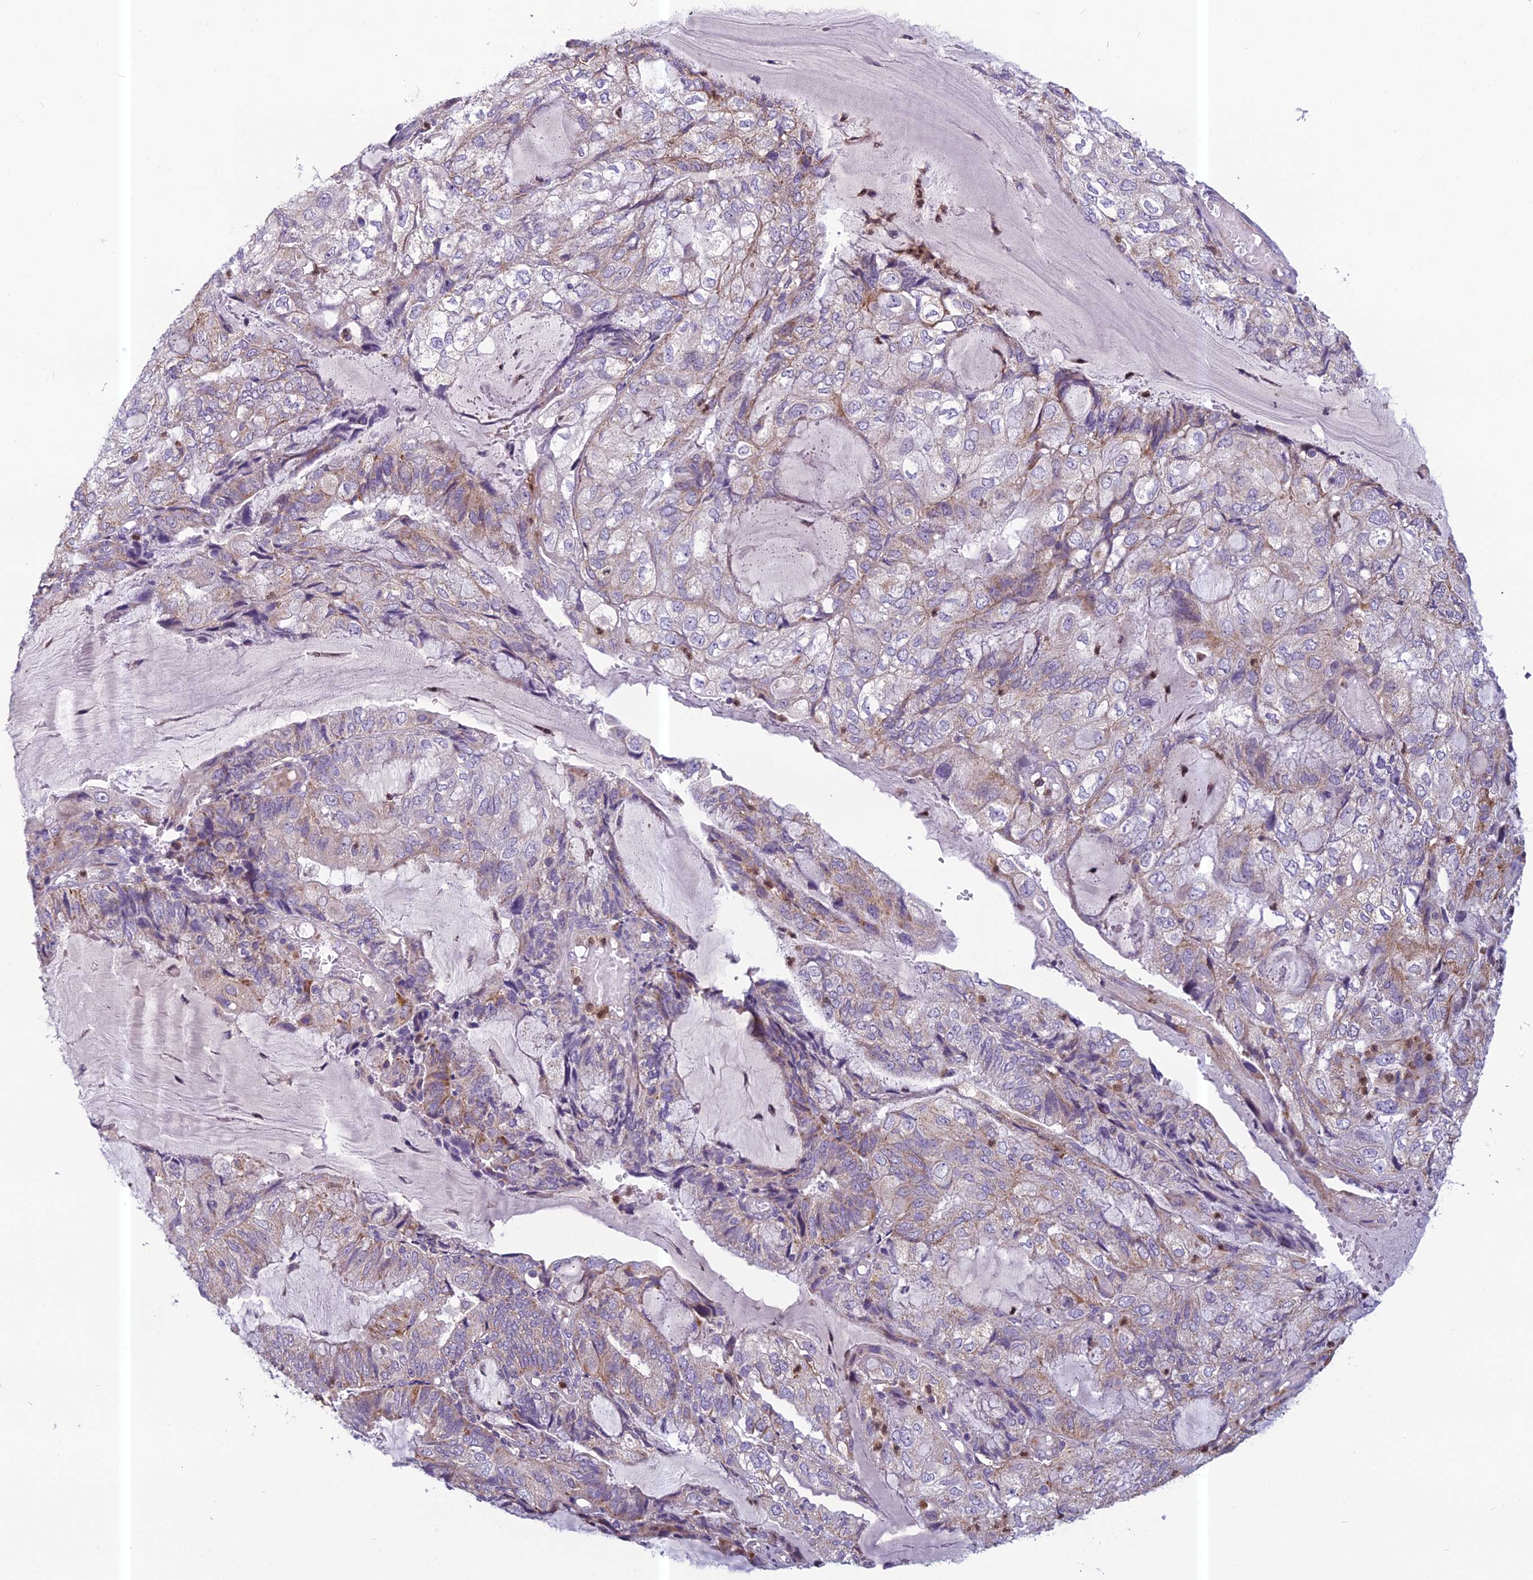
{"staining": {"intensity": "weak", "quantity": "<25%", "location": "cytoplasmic/membranous"}, "tissue": "endometrial cancer", "cell_type": "Tumor cells", "image_type": "cancer", "snomed": [{"axis": "morphology", "description": "Adenocarcinoma, NOS"}, {"axis": "topography", "description": "Endometrium"}], "caption": "DAB (3,3'-diaminobenzidine) immunohistochemical staining of human endometrial cancer (adenocarcinoma) exhibits no significant staining in tumor cells.", "gene": "ENSG00000188897", "patient": {"sex": "female", "age": 81}}